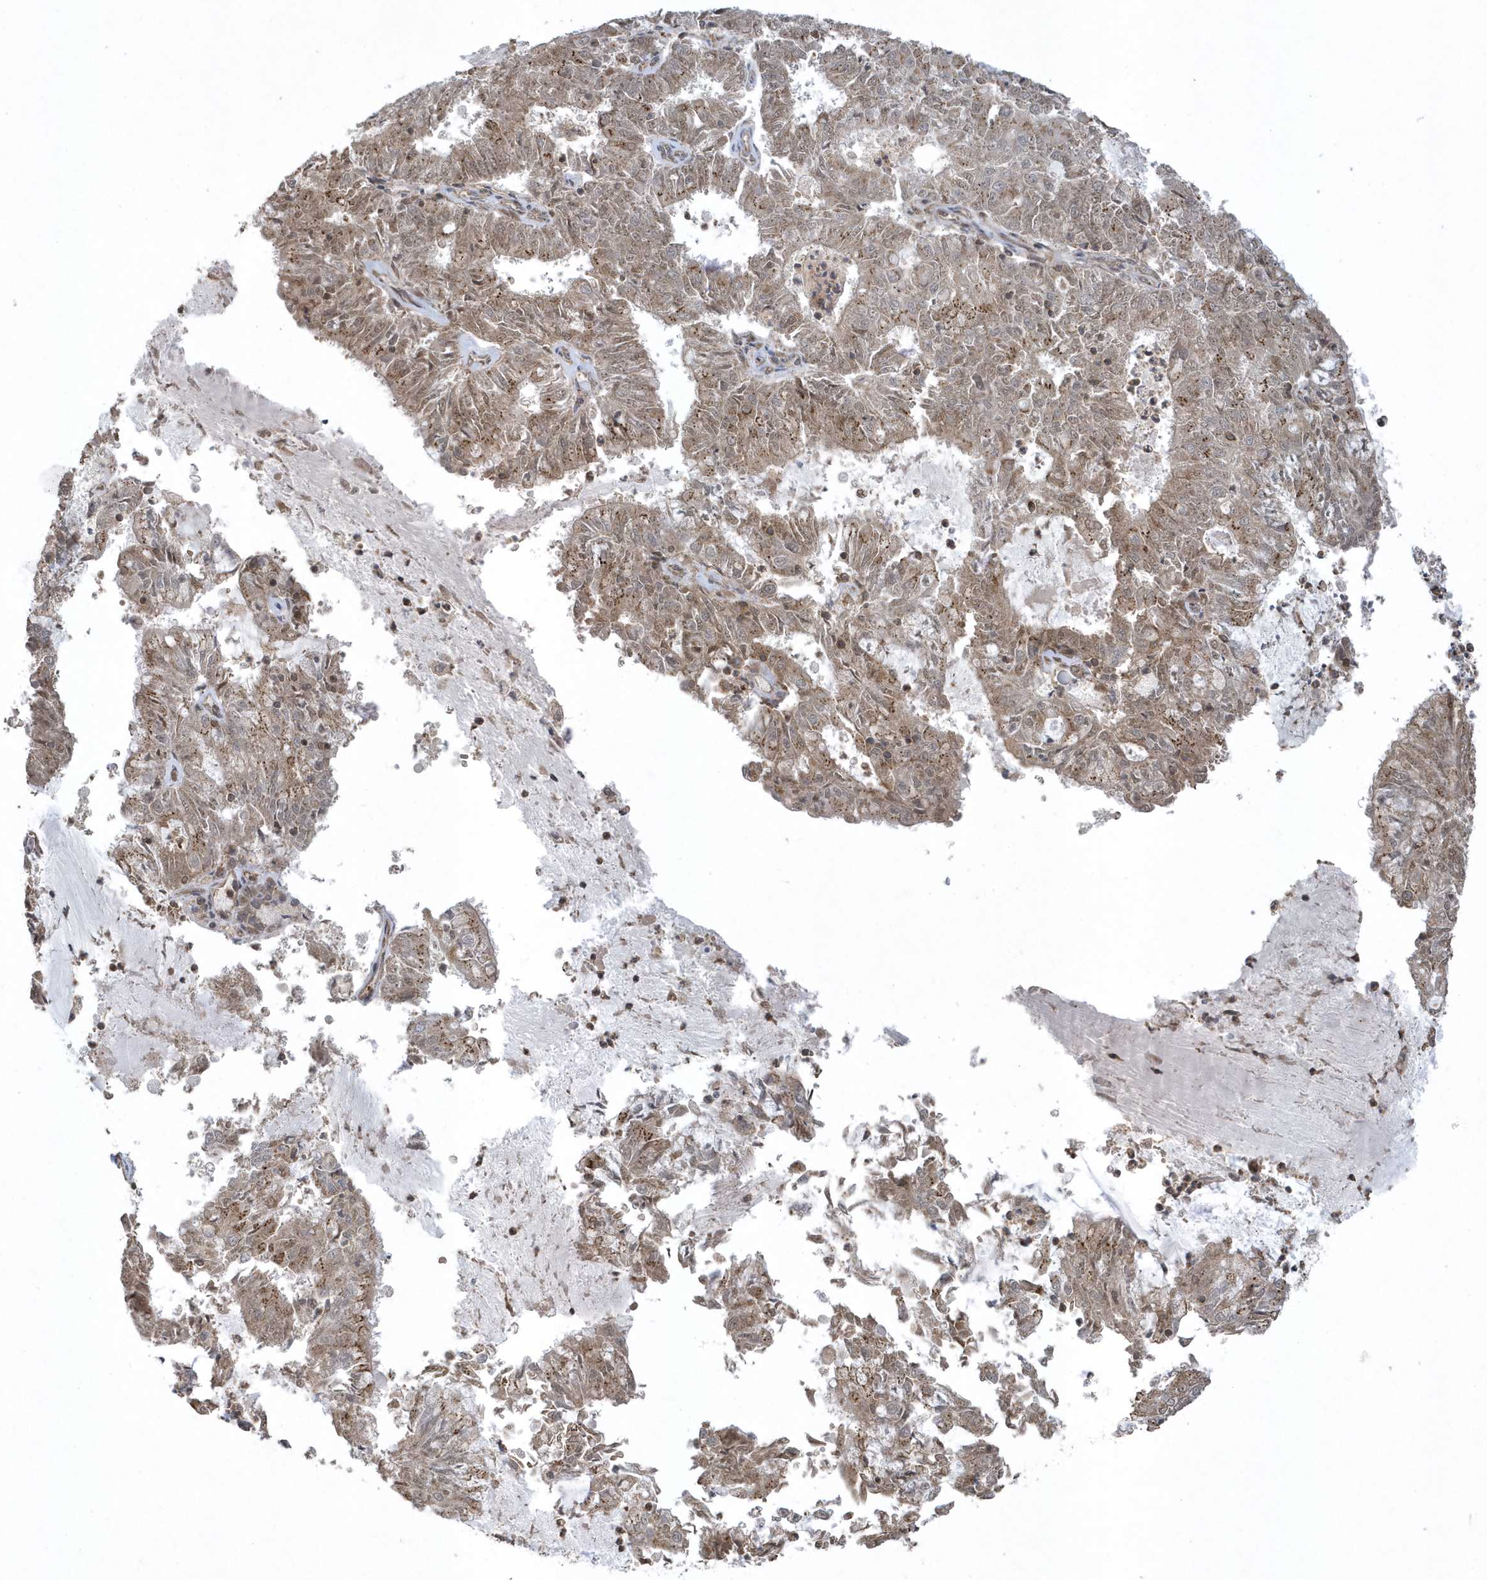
{"staining": {"intensity": "moderate", "quantity": ">75%", "location": "cytoplasmic/membranous"}, "tissue": "endometrial cancer", "cell_type": "Tumor cells", "image_type": "cancer", "snomed": [{"axis": "morphology", "description": "Adenocarcinoma, NOS"}, {"axis": "topography", "description": "Endometrium"}], "caption": "High-magnification brightfield microscopy of adenocarcinoma (endometrial) stained with DAB (brown) and counterstained with hematoxylin (blue). tumor cells exhibit moderate cytoplasmic/membranous staining is seen in about>75% of cells.", "gene": "STAMBP", "patient": {"sex": "female", "age": 57}}